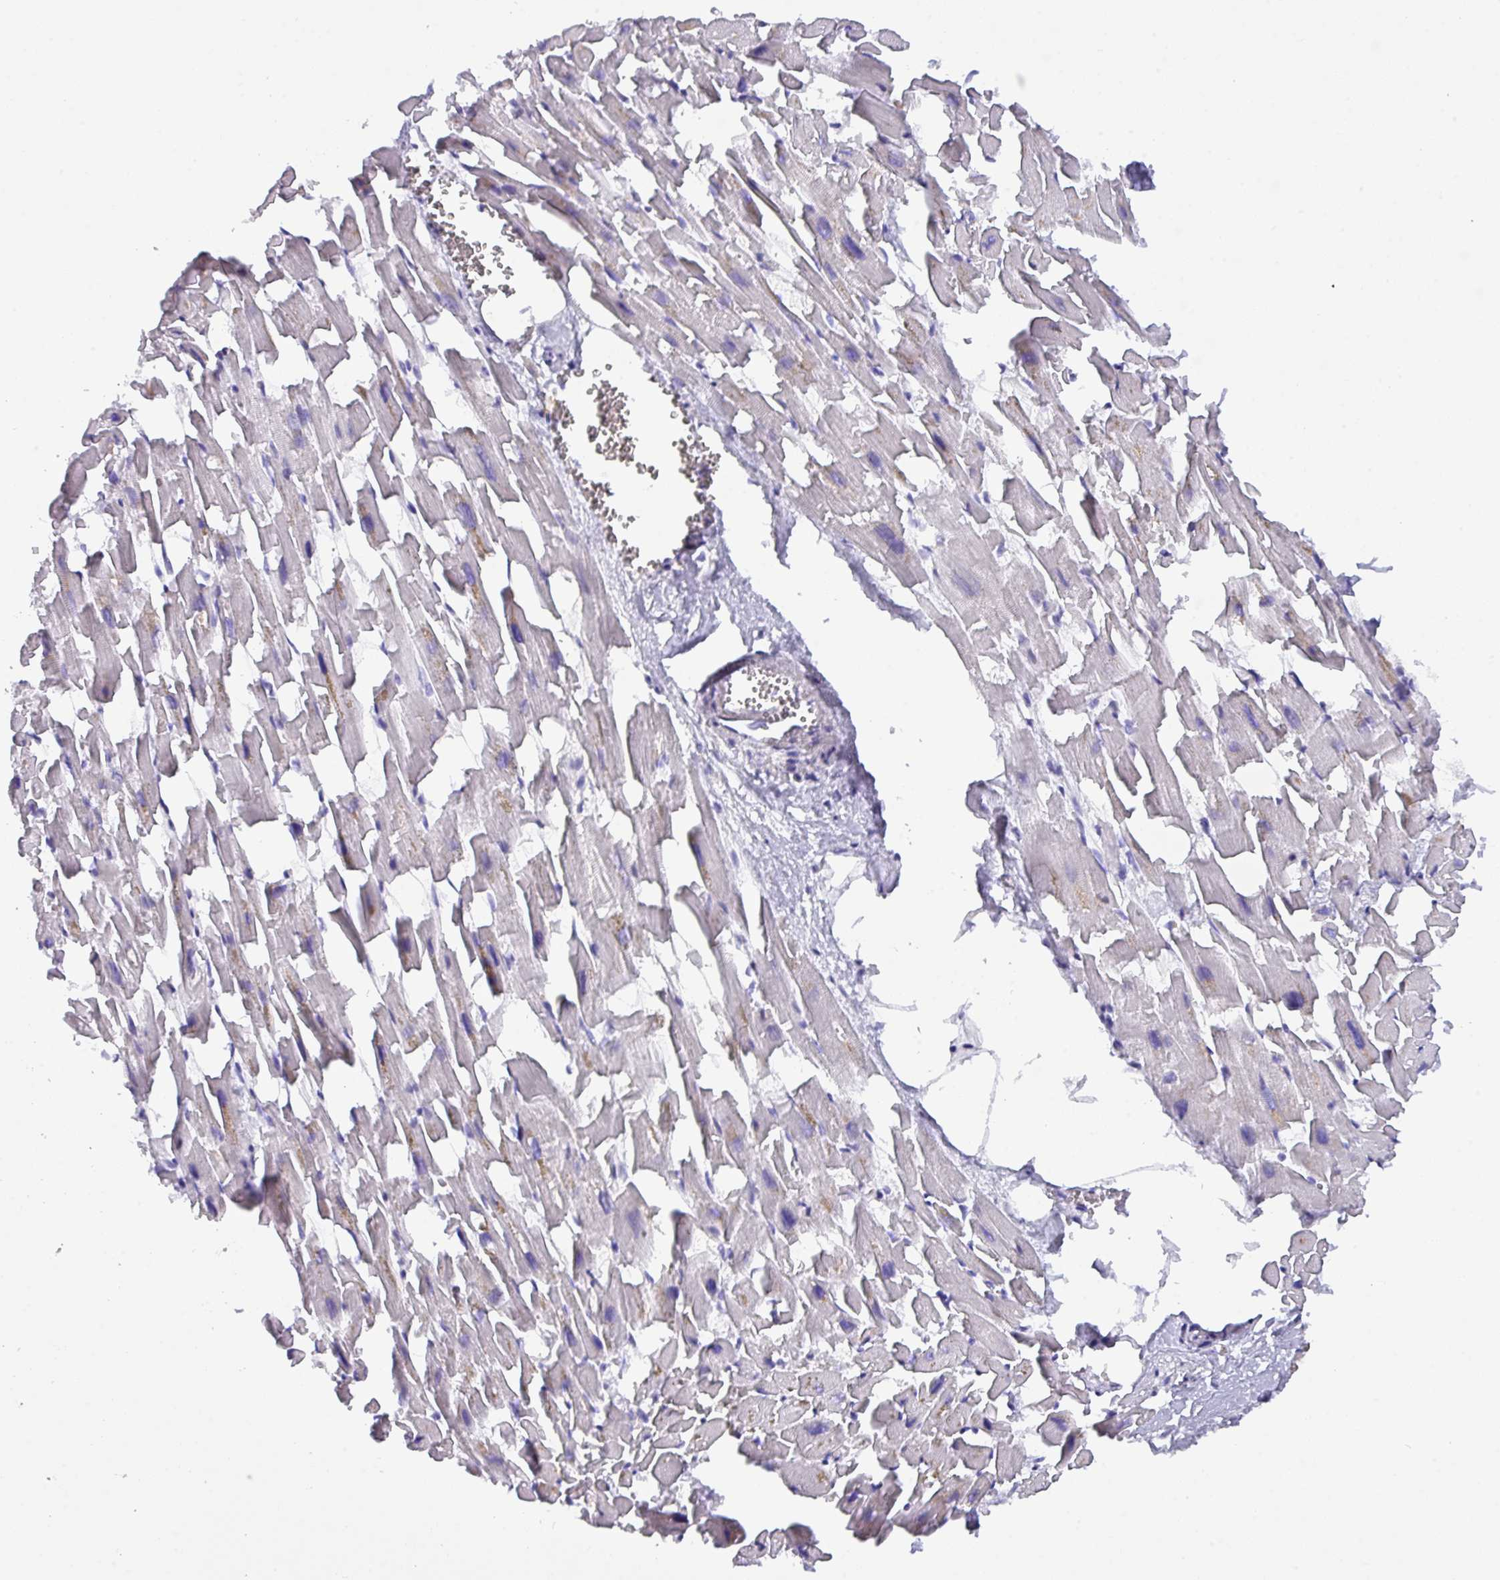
{"staining": {"intensity": "weak", "quantity": "25%-75%", "location": "cytoplasmic/membranous"}, "tissue": "heart muscle", "cell_type": "Cardiomyocytes", "image_type": "normal", "snomed": [{"axis": "morphology", "description": "Normal tissue, NOS"}, {"axis": "topography", "description": "Heart"}], "caption": "Benign heart muscle displays weak cytoplasmic/membranous staining in about 25%-75% of cardiomyocytes (IHC, brightfield microscopy, high magnification)..", "gene": "MRM2", "patient": {"sex": "female", "age": 64}}